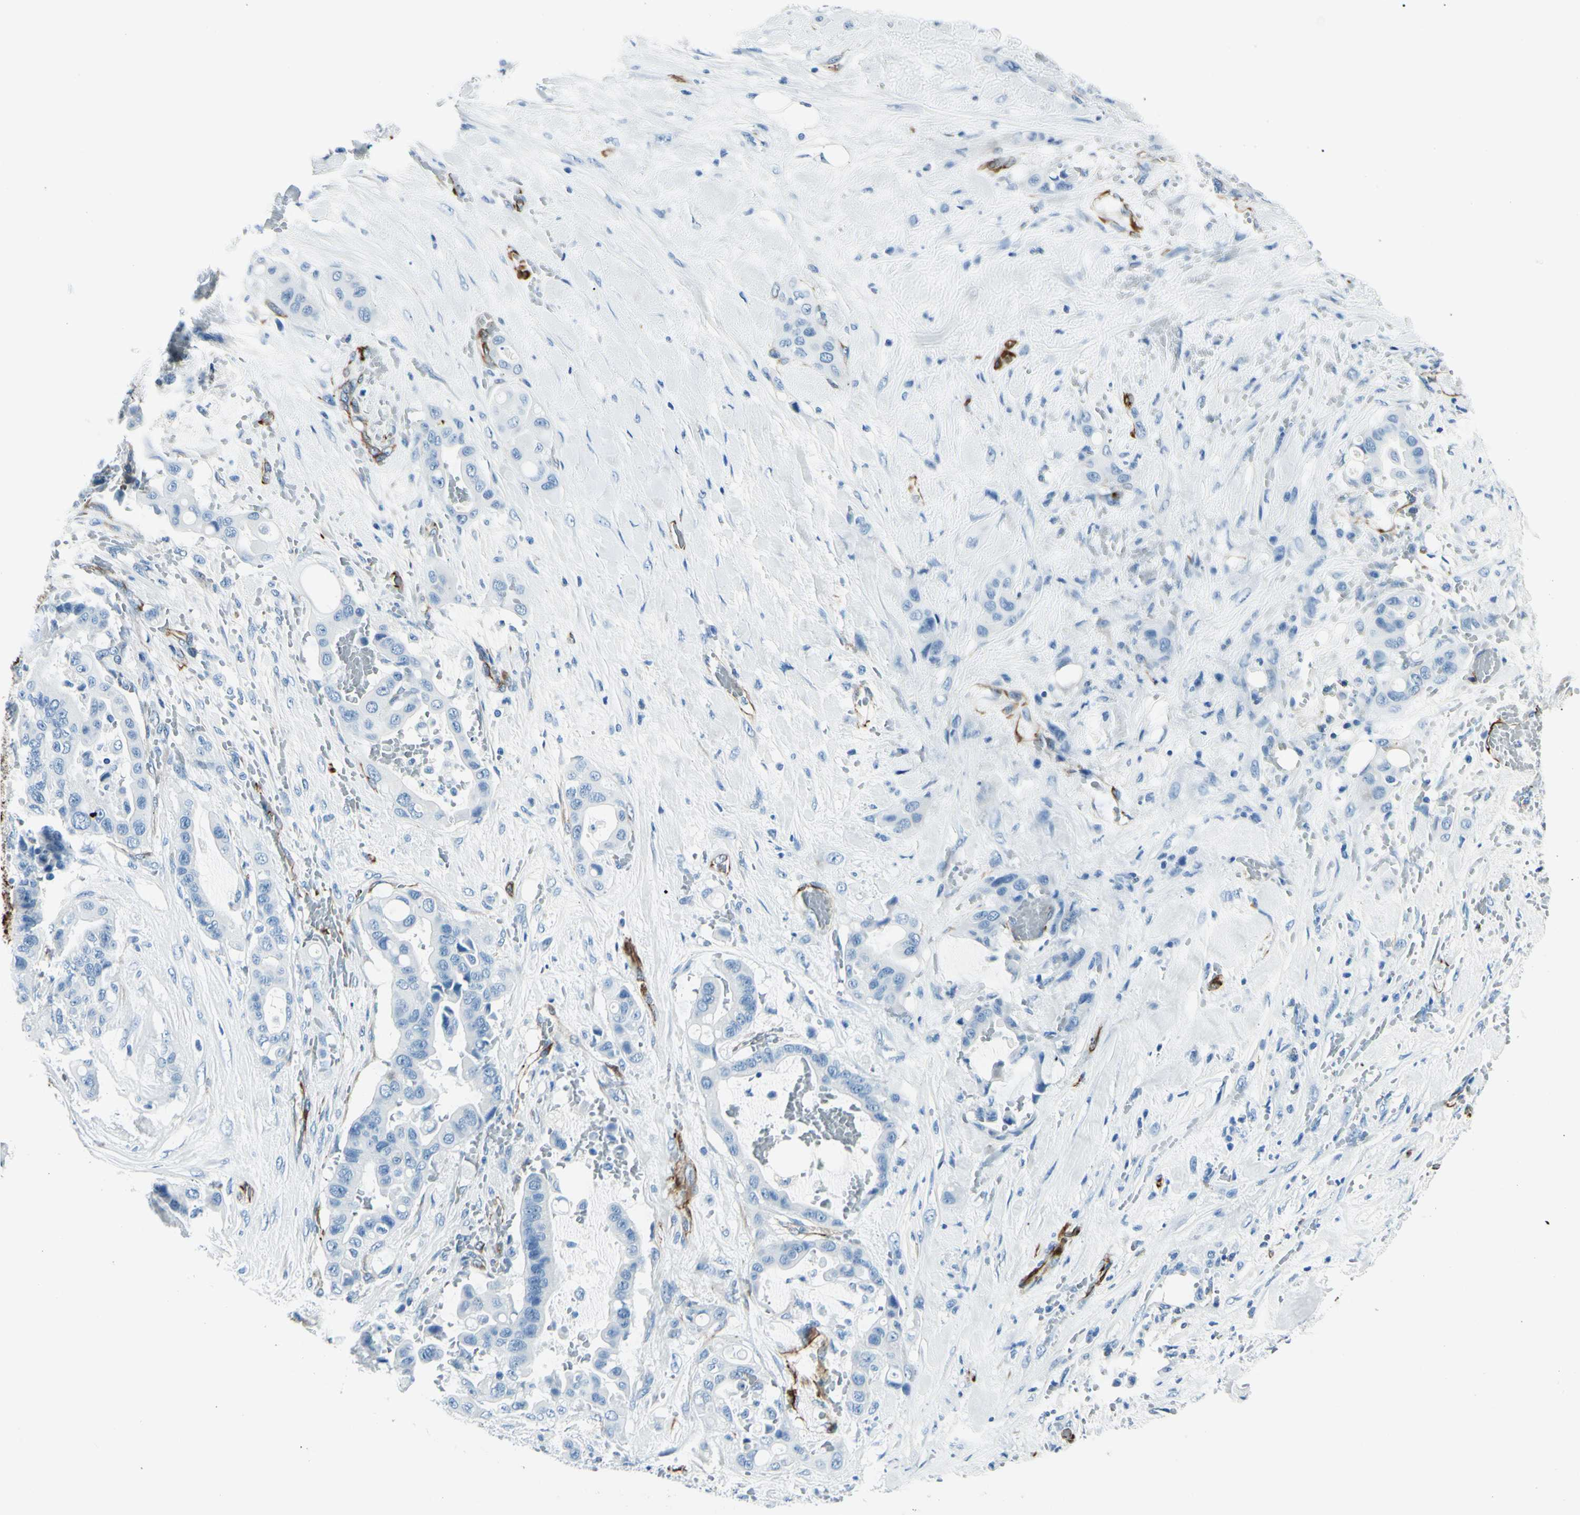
{"staining": {"intensity": "negative", "quantity": "none", "location": "none"}, "tissue": "liver cancer", "cell_type": "Tumor cells", "image_type": "cancer", "snomed": [{"axis": "morphology", "description": "Cholangiocarcinoma"}, {"axis": "topography", "description": "Liver"}], "caption": "Tumor cells show no significant protein positivity in liver cancer. (Brightfield microscopy of DAB immunohistochemistry (IHC) at high magnification).", "gene": "PTH2R", "patient": {"sex": "female", "age": 61}}